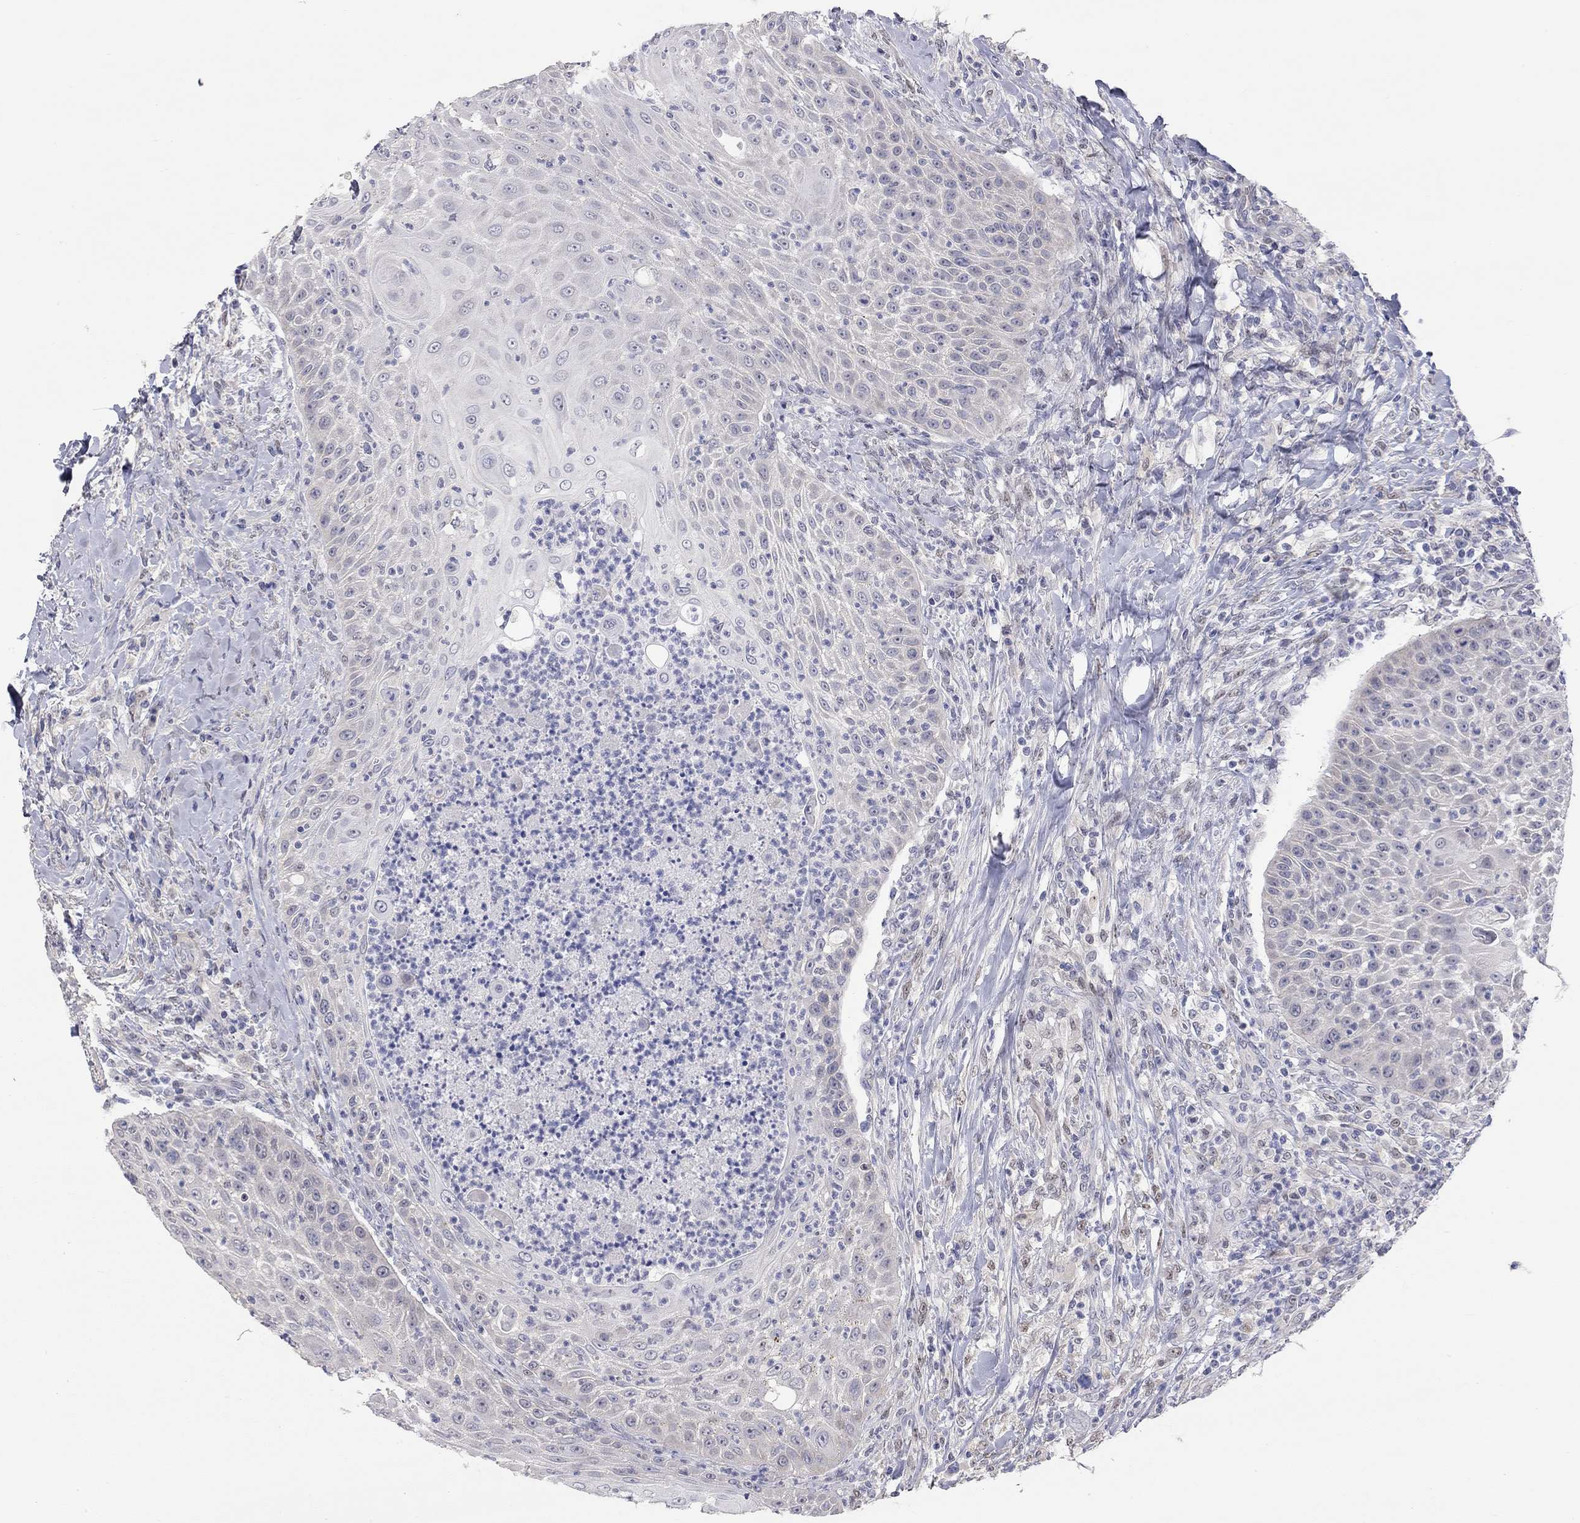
{"staining": {"intensity": "negative", "quantity": "none", "location": "none"}, "tissue": "head and neck cancer", "cell_type": "Tumor cells", "image_type": "cancer", "snomed": [{"axis": "morphology", "description": "Squamous cell carcinoma, NOS"}, {"axis": "topography", "description": "Head-Neck"}], "caption": "Head and neck cancer stained for a protein using immunohistochemistry exhibits no expression tumor cells.", "gene": "PAPSS2", "patient": {"sex": "male", "age": 69}}